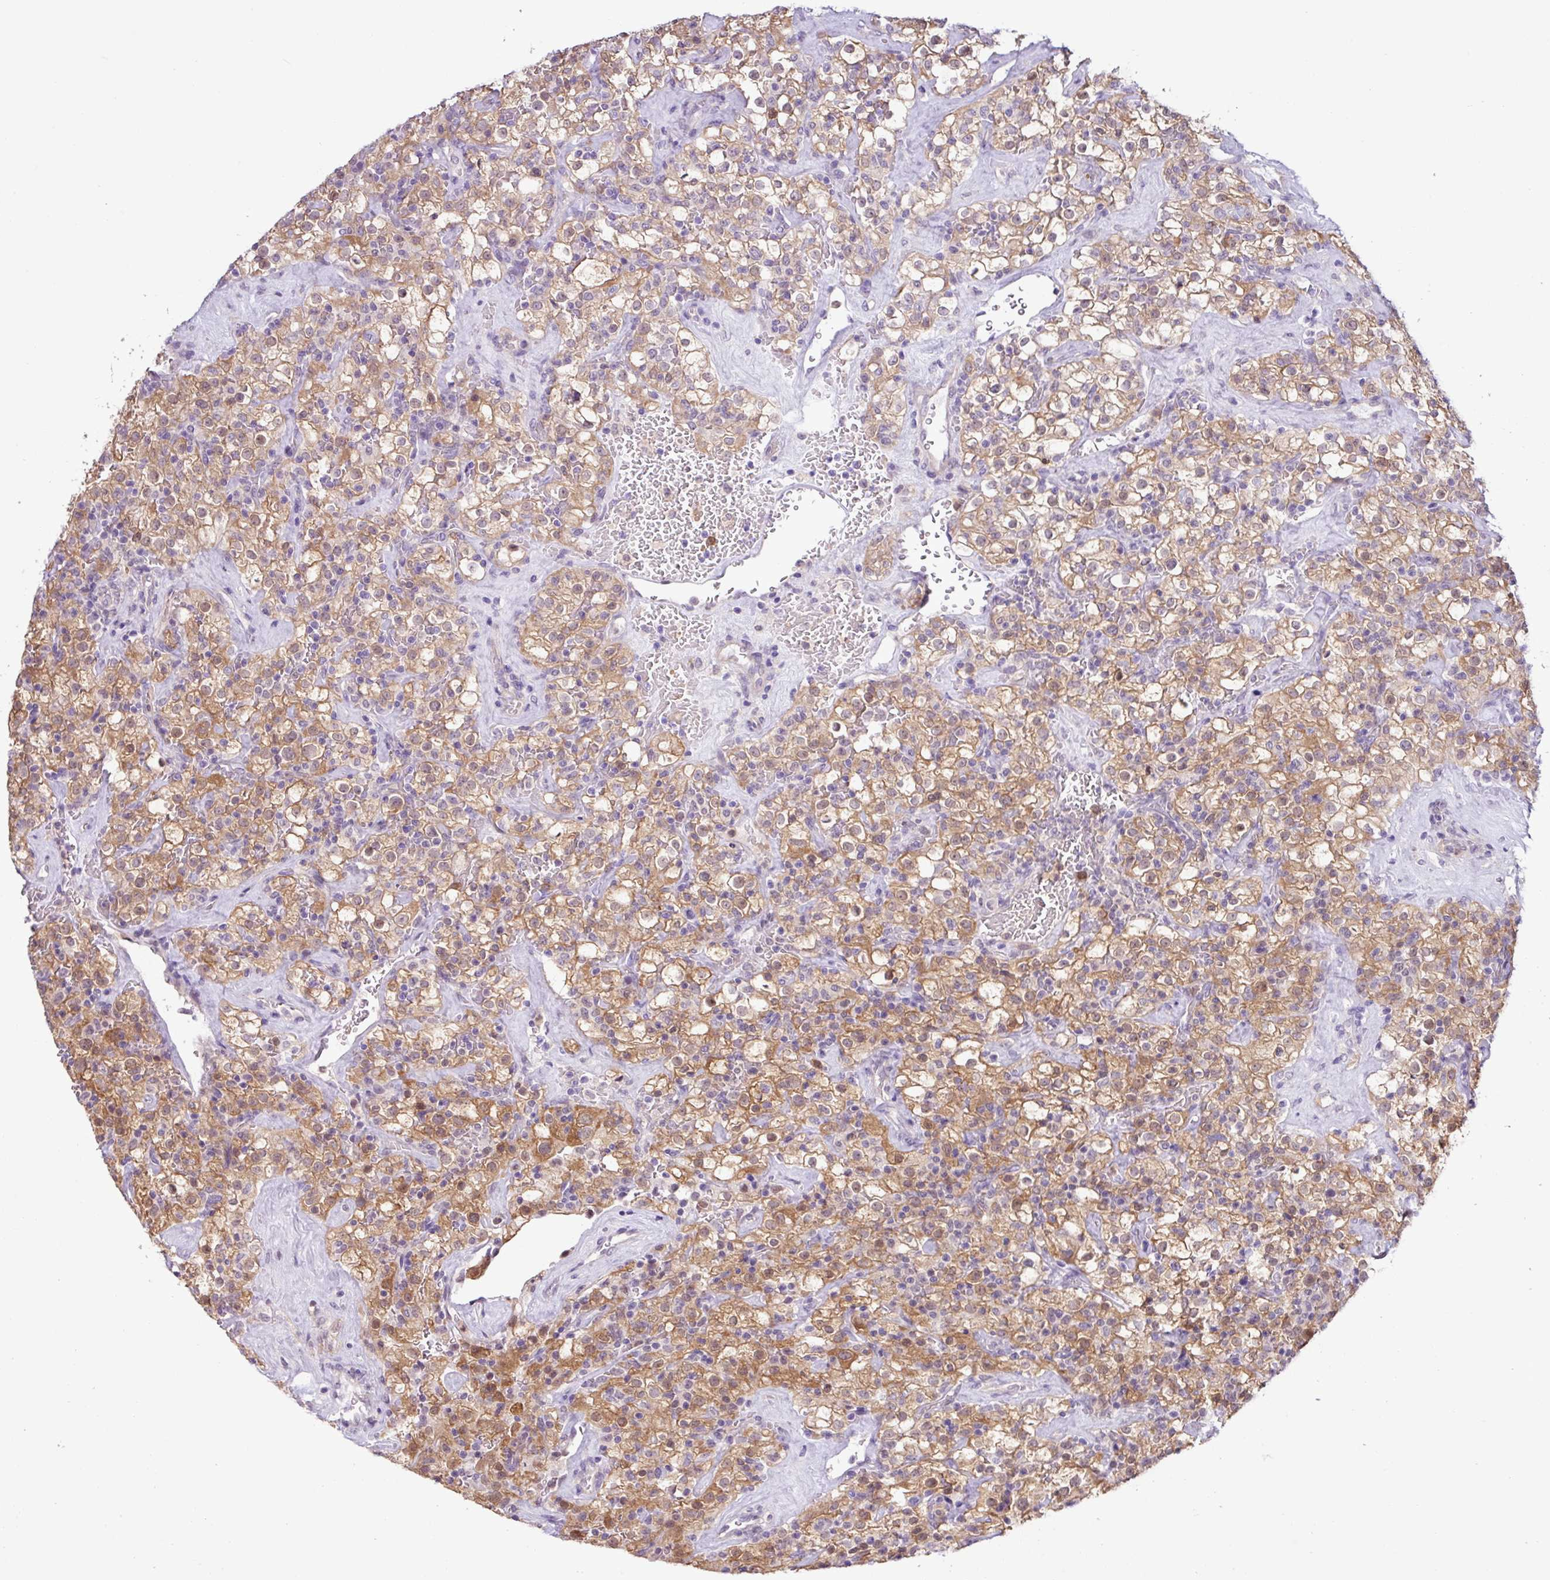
{"staining": {"intensity": "moderate", "quantity": ">75%", "location": "cytoplasmic/membranous,nuclear"}, "tissue": "renal cancer", "cell_type": "Tumor cells", "image_type": "cancer", "snomed": [{"axis": "morphology", "description": "Adenocarcinoma, NOS"}, {"axis": "topography", "description": "Kidney"}], "caption": "IHC image of neoplastic tissue: renal adenocarcinoma stained using immunohistochemistry (IHC) displays medium levels of moderate protein expression localized specifically in the cytoplasmic/membranous and nuclear of tumor cells, appearing as a cytoplasmic/membranous and nuclear brown color.", "gene": "TONSL", "patient": {"sex": "female", "age": 74}}